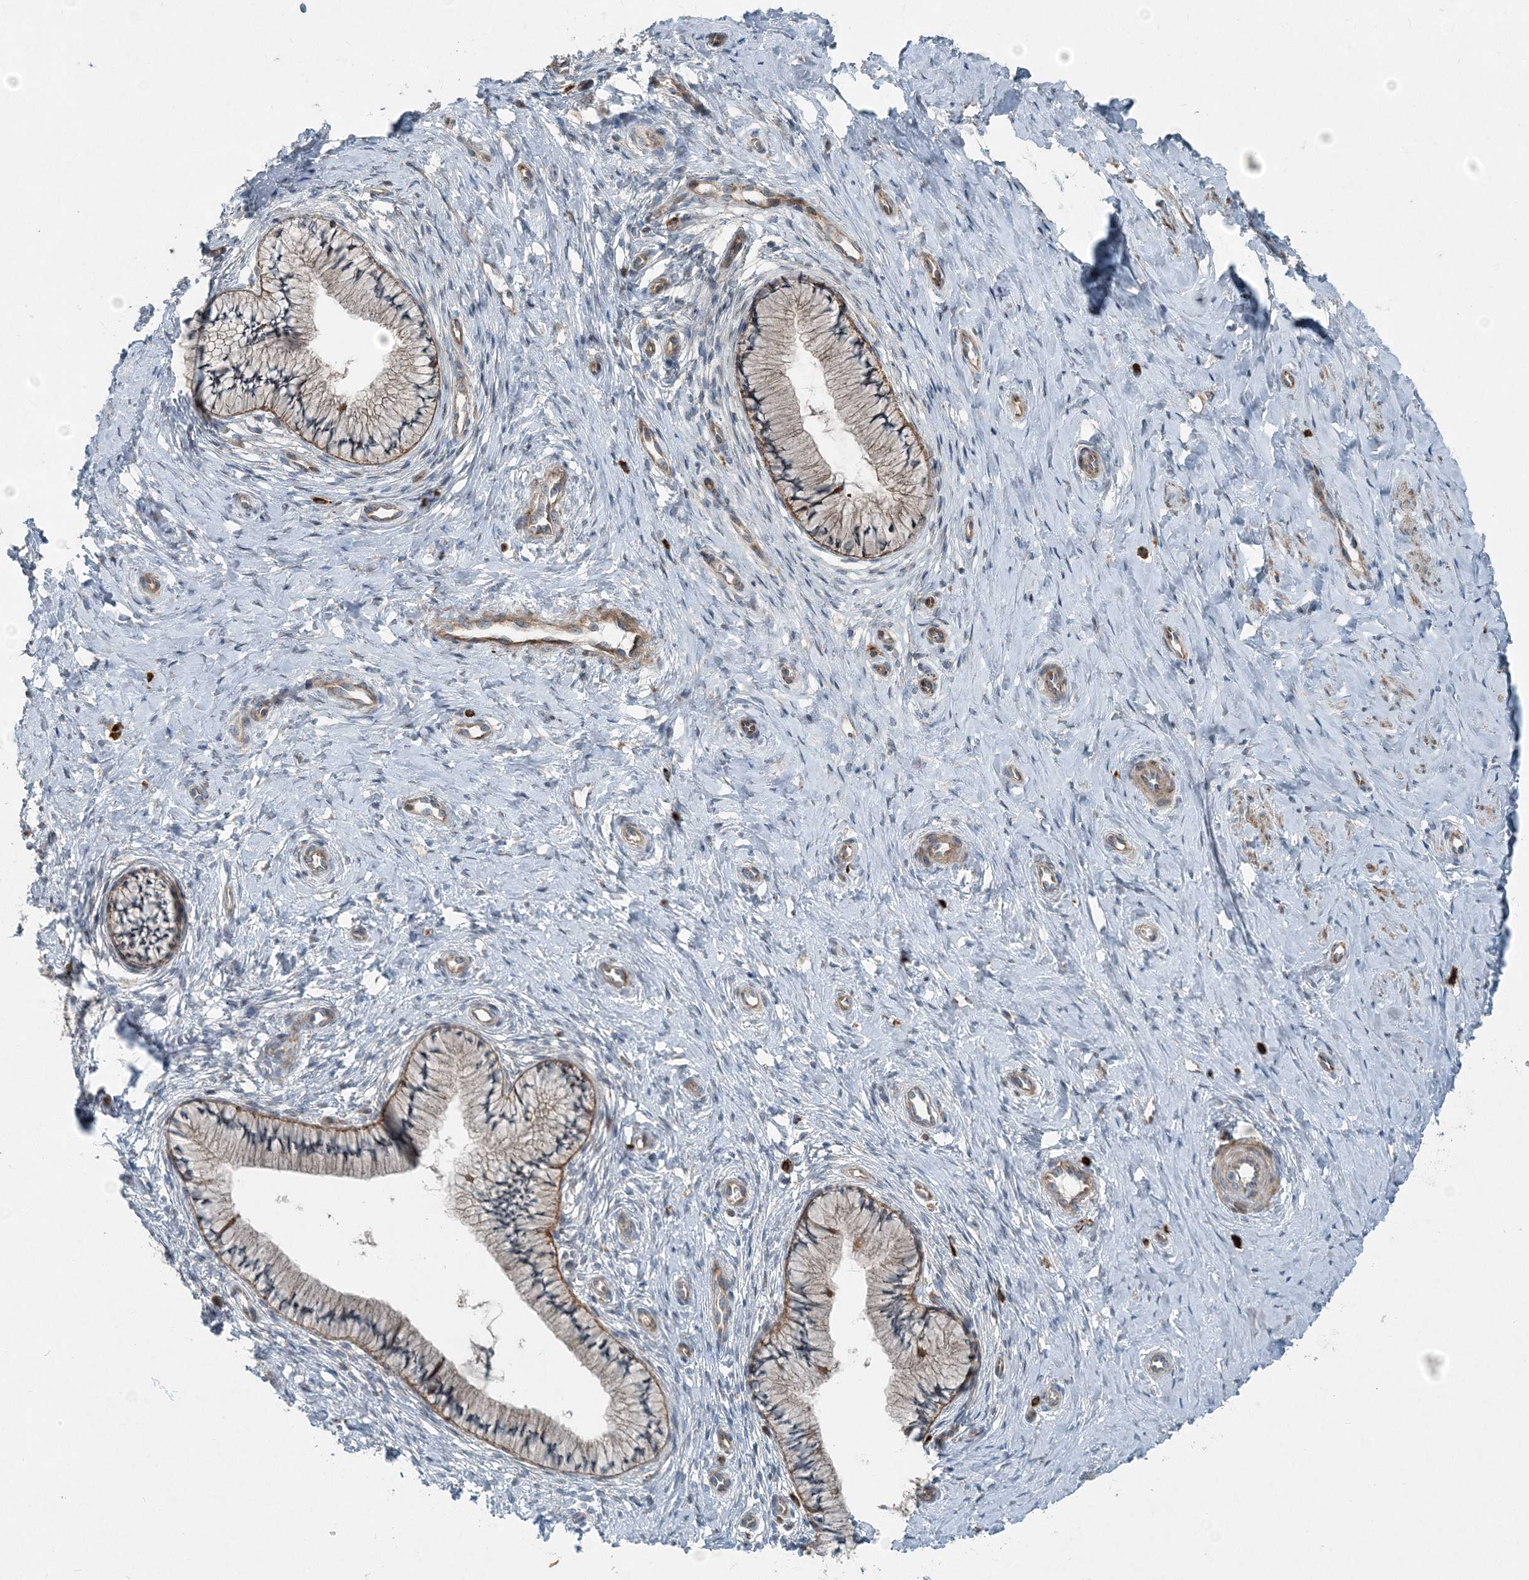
{"staining": {"intensity": "weak", "quantity": ">75%", "location": "cytoplasmic/membranous"}, "tissue": "cervix", "cell_type": "Glandular cells", "image_type": "normal", "snomed": [{"axis": "morphology", "description": "Normal tissue, NOS"}, {"axis": "topography", "description": "Cervix"}], "caption": "Immunohistochemical staining of unremarkable cervix exhibits >75% levels of weak cytoplasmic/membranous protein staining in approximately >75% of glandular cells.", "gene": "INTU", "patient": {"sex": "female", "age": 36}}